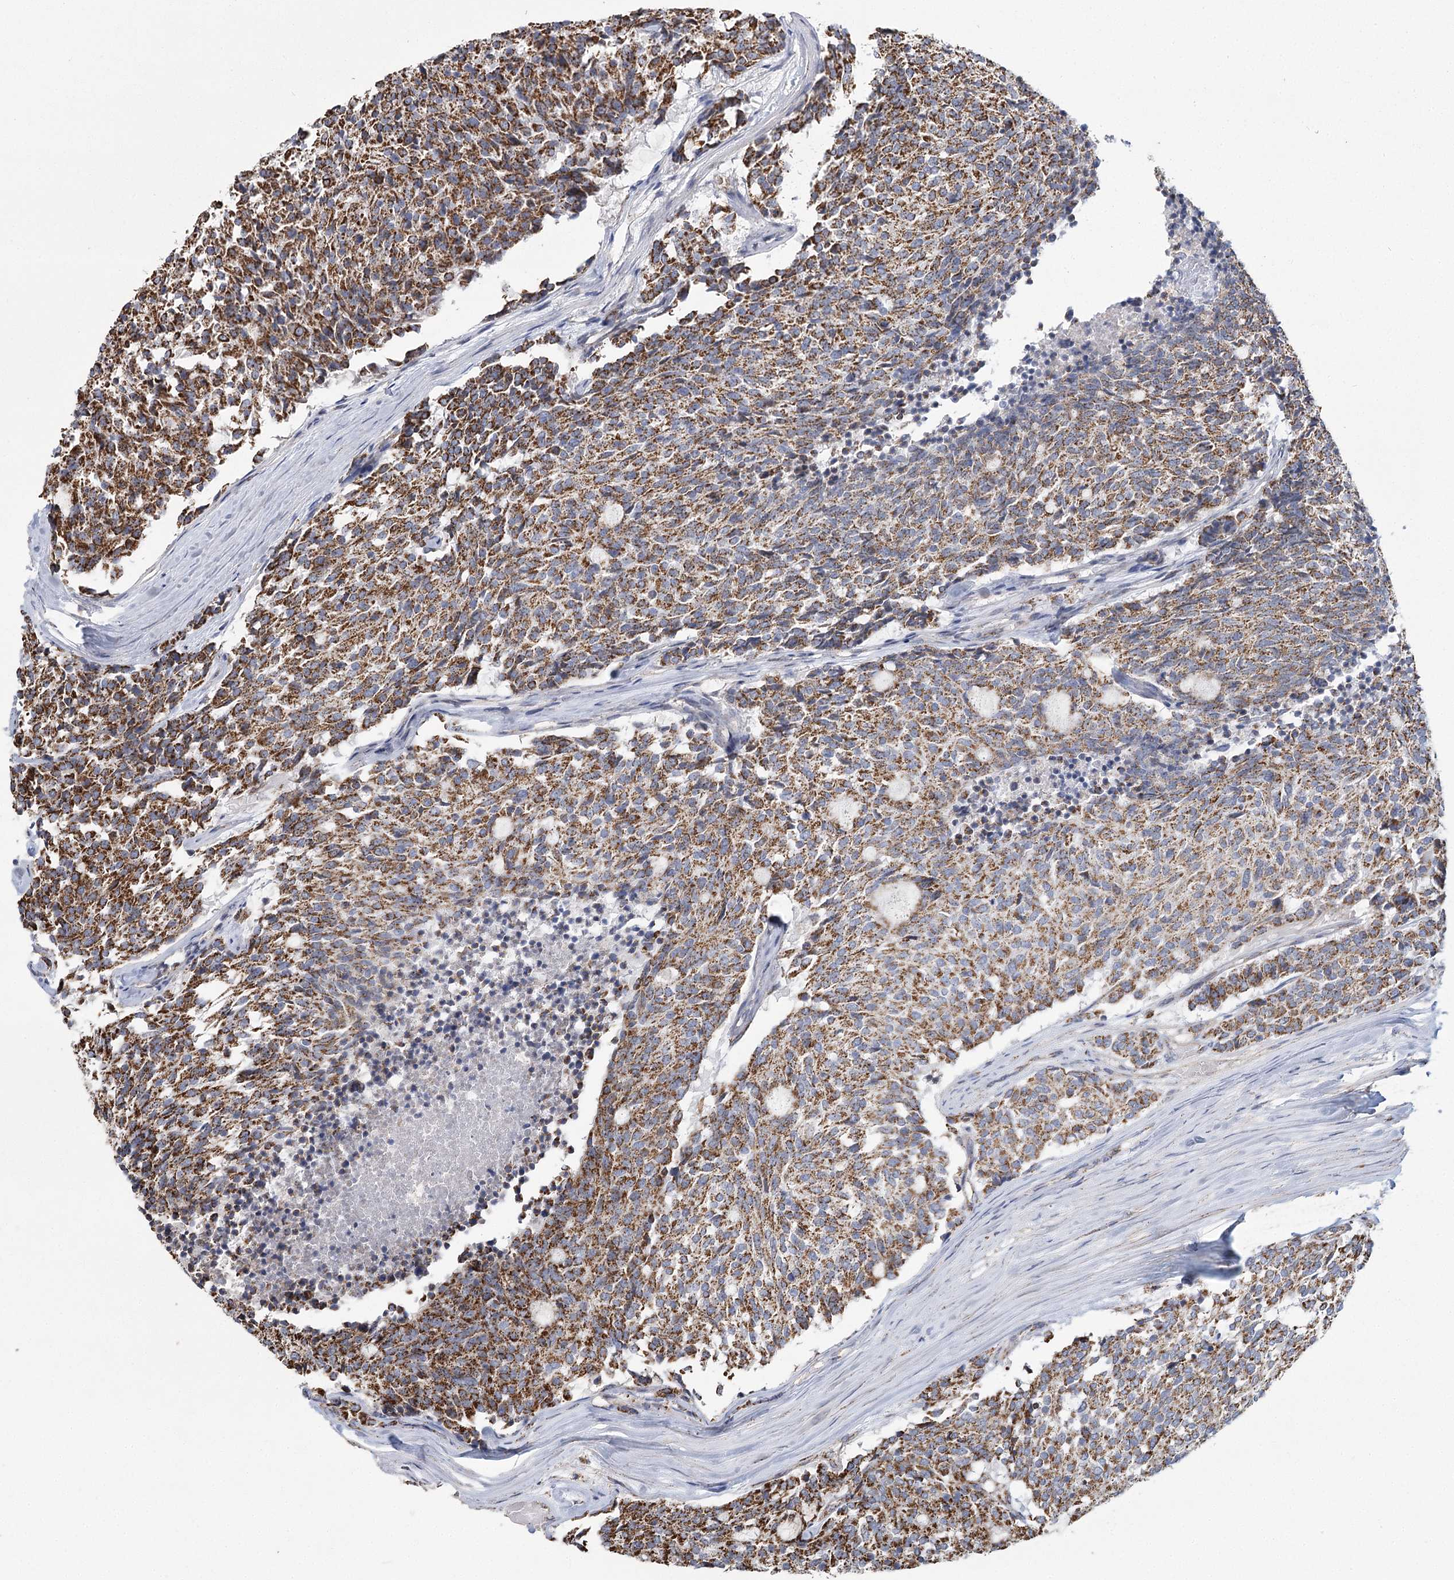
{"staining": {"intensity": "strong", "quantity": ">75%", "location": "cytoplasmic/membranous"}, "tissue": "carcinoid", "cell_type": "Tumor cells", "image_type": "cancer", "snomed": [{"axis": "morphology", "description": "Carcinoid, malignant, NOS"}, {"axis": "topography", "description": "Pancreas"}], "caption": "Immunohistochemical staining of carcinoid demonstrates high levels of strong cytoplasmic/membranous protein expression in about >75% of tumor cells.", "gene": "RANBP3L", "patient": {"sex": "female", "age": 54}}